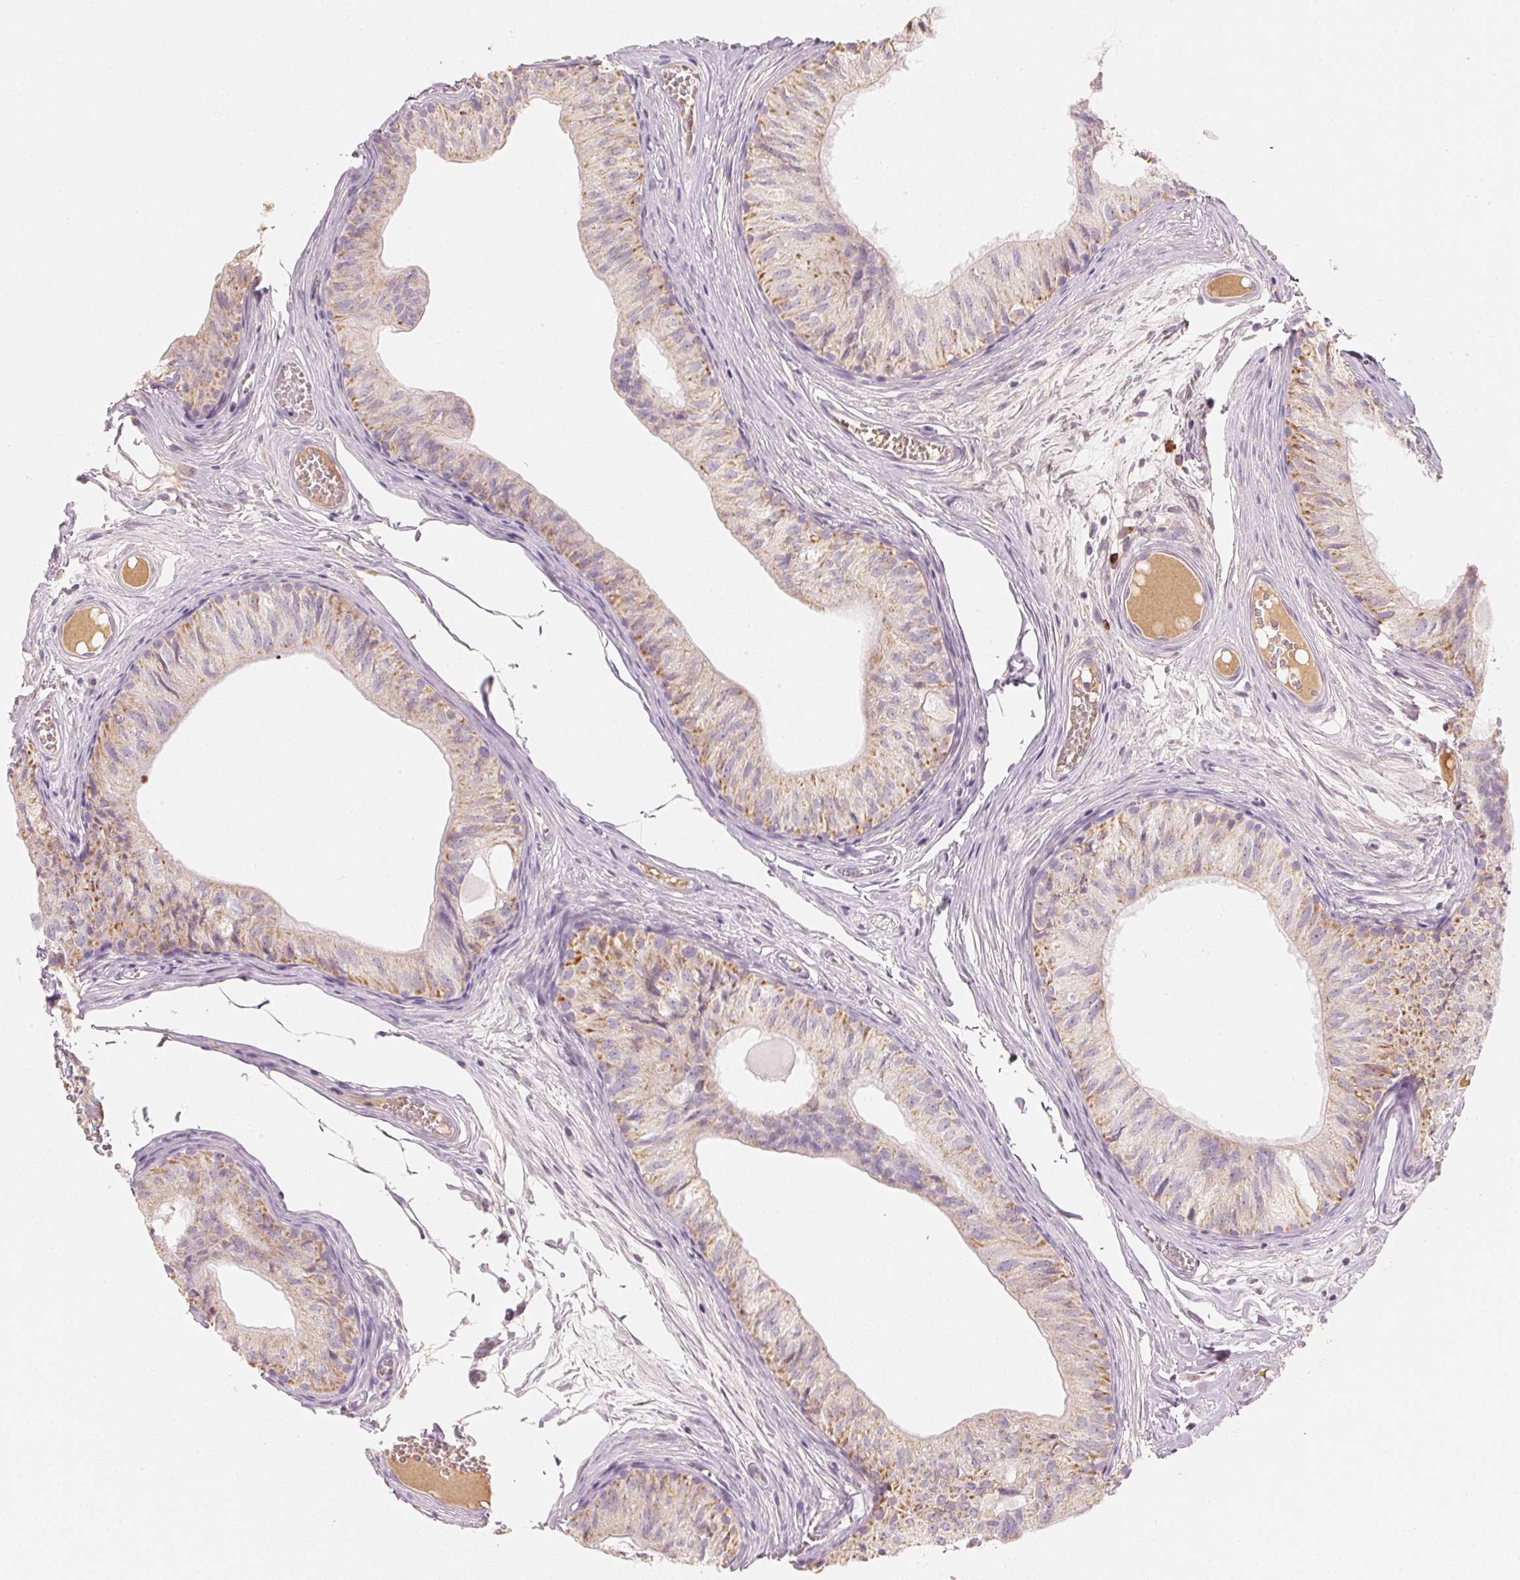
{"staining": {"intensity": "moderate", "quantity": ">75%", "location": "cytoplasmic/membranous"}, "tissue": "epididymis", "cell_type": "Glandular cells", "image_type": "normal", "snomed": [{"axis": "morphology", "description": "Normal tissue, NOS"}, {"axis": "topography", "description": "Epididymis"}], "caption": "Immunohistochemical staining of normal human epididymis shows moderate cytoplasmic/membranous protein positivity in approximately >75% of glandular cells.", "gene": "RMDN2", "patient": {"sex": "male", "age": 25}}